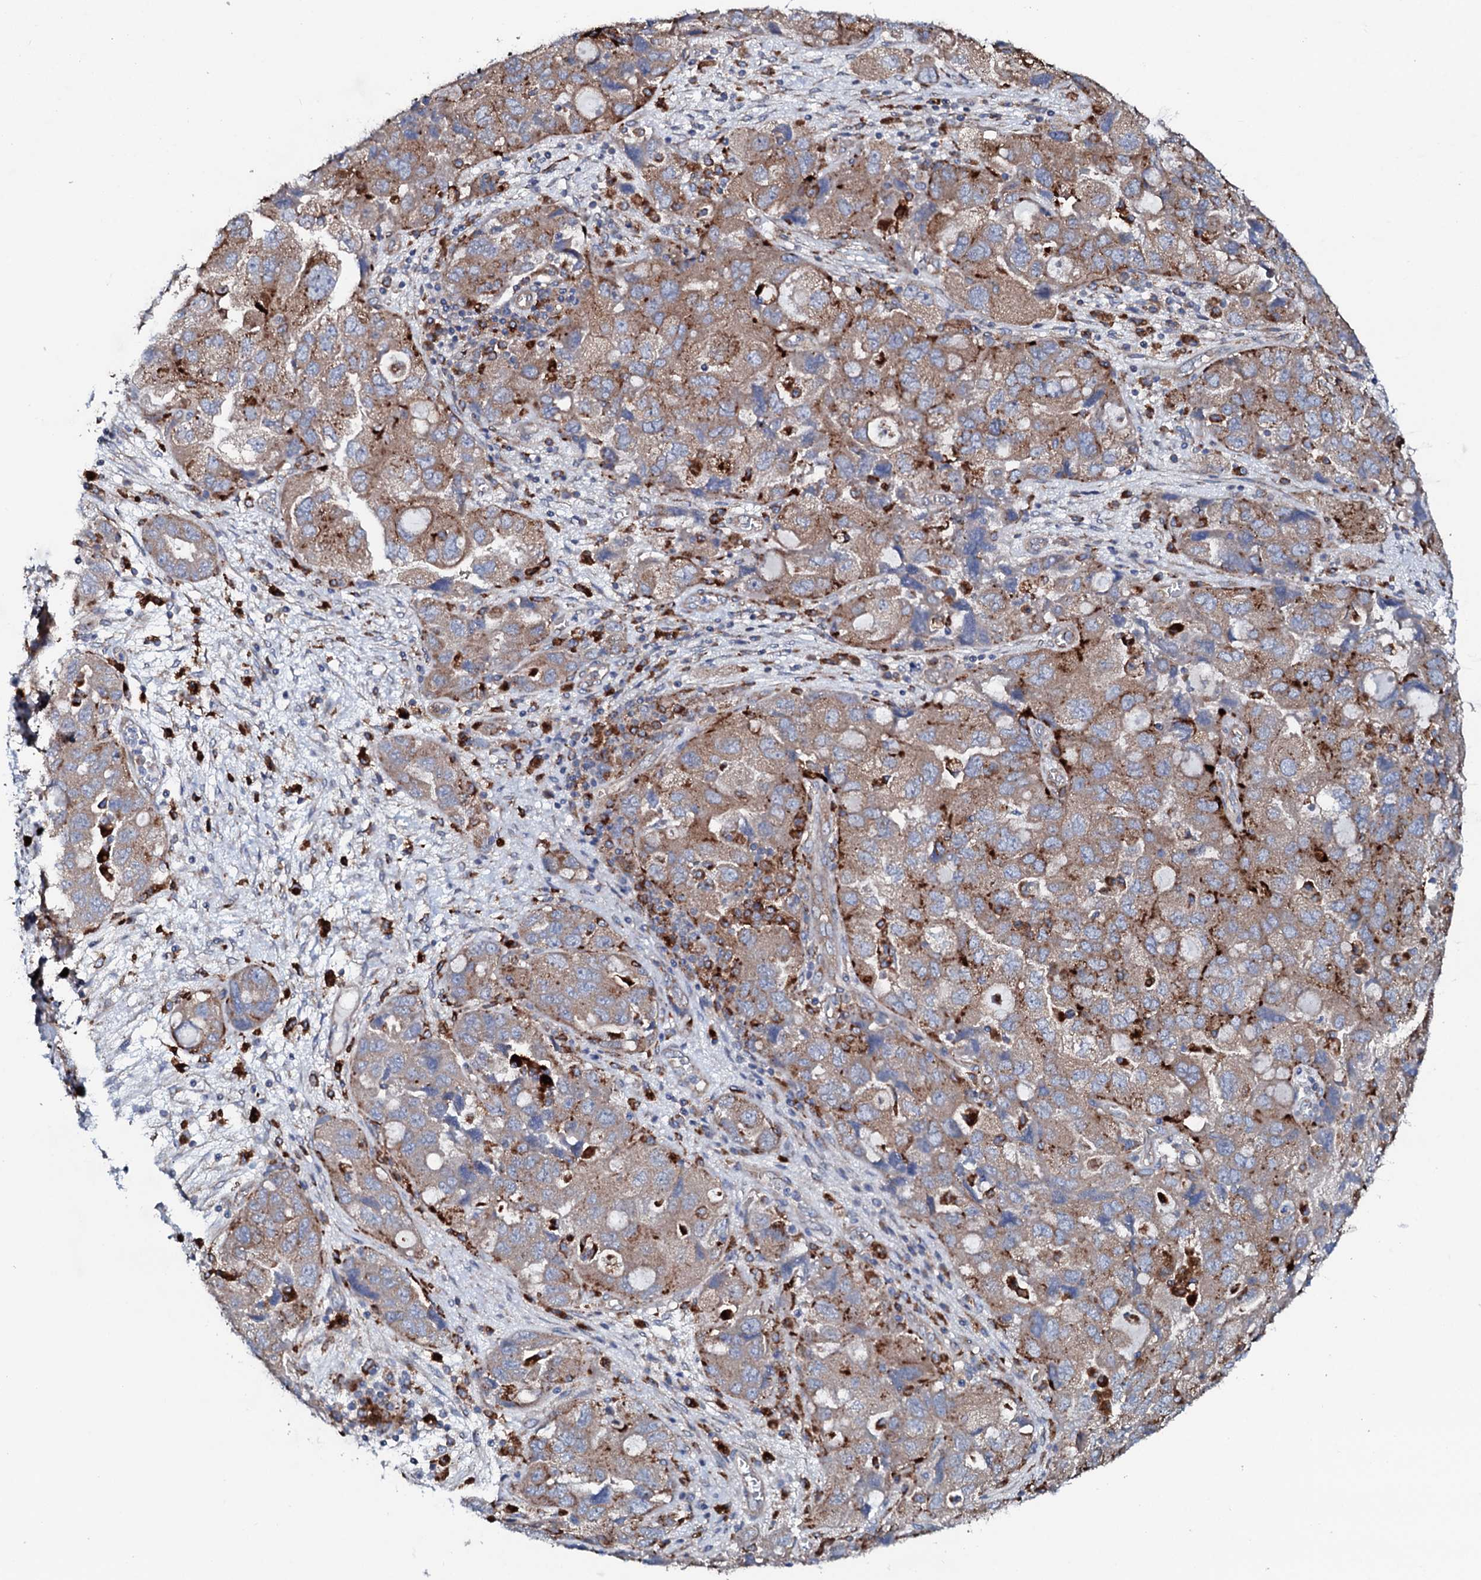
{"staining": {"intensity": "moderate", "quantity": "25%-75%", "location": "cytoplasmic/membranous"}, "tissue": "ovarian cancer", "cell_type": "Tumor cells", "image_type": "cancer", "snomed": [{"axis": "morphology", "description": "Carcinoma, NOS"}, {"axis": "morphology", "description": "Cystadenocarcinoma, serous, NOS"}, {"axis": "topography", "description": "Ovary"}], "caption": "Immunohistochemistry (IHC) (DAB) staining of ovarian cancer (serous cystadenocarcinoma) shows moderate cytoplasmic/membranous protein staining in approximately 25%-75% of tumor cells. (DAB (3,3'-diaminobenzidine) IHC with brightfield microscopy, high magnification).", "gene": "P2RX4", "patient": {"sex": "female", "age": 69}}